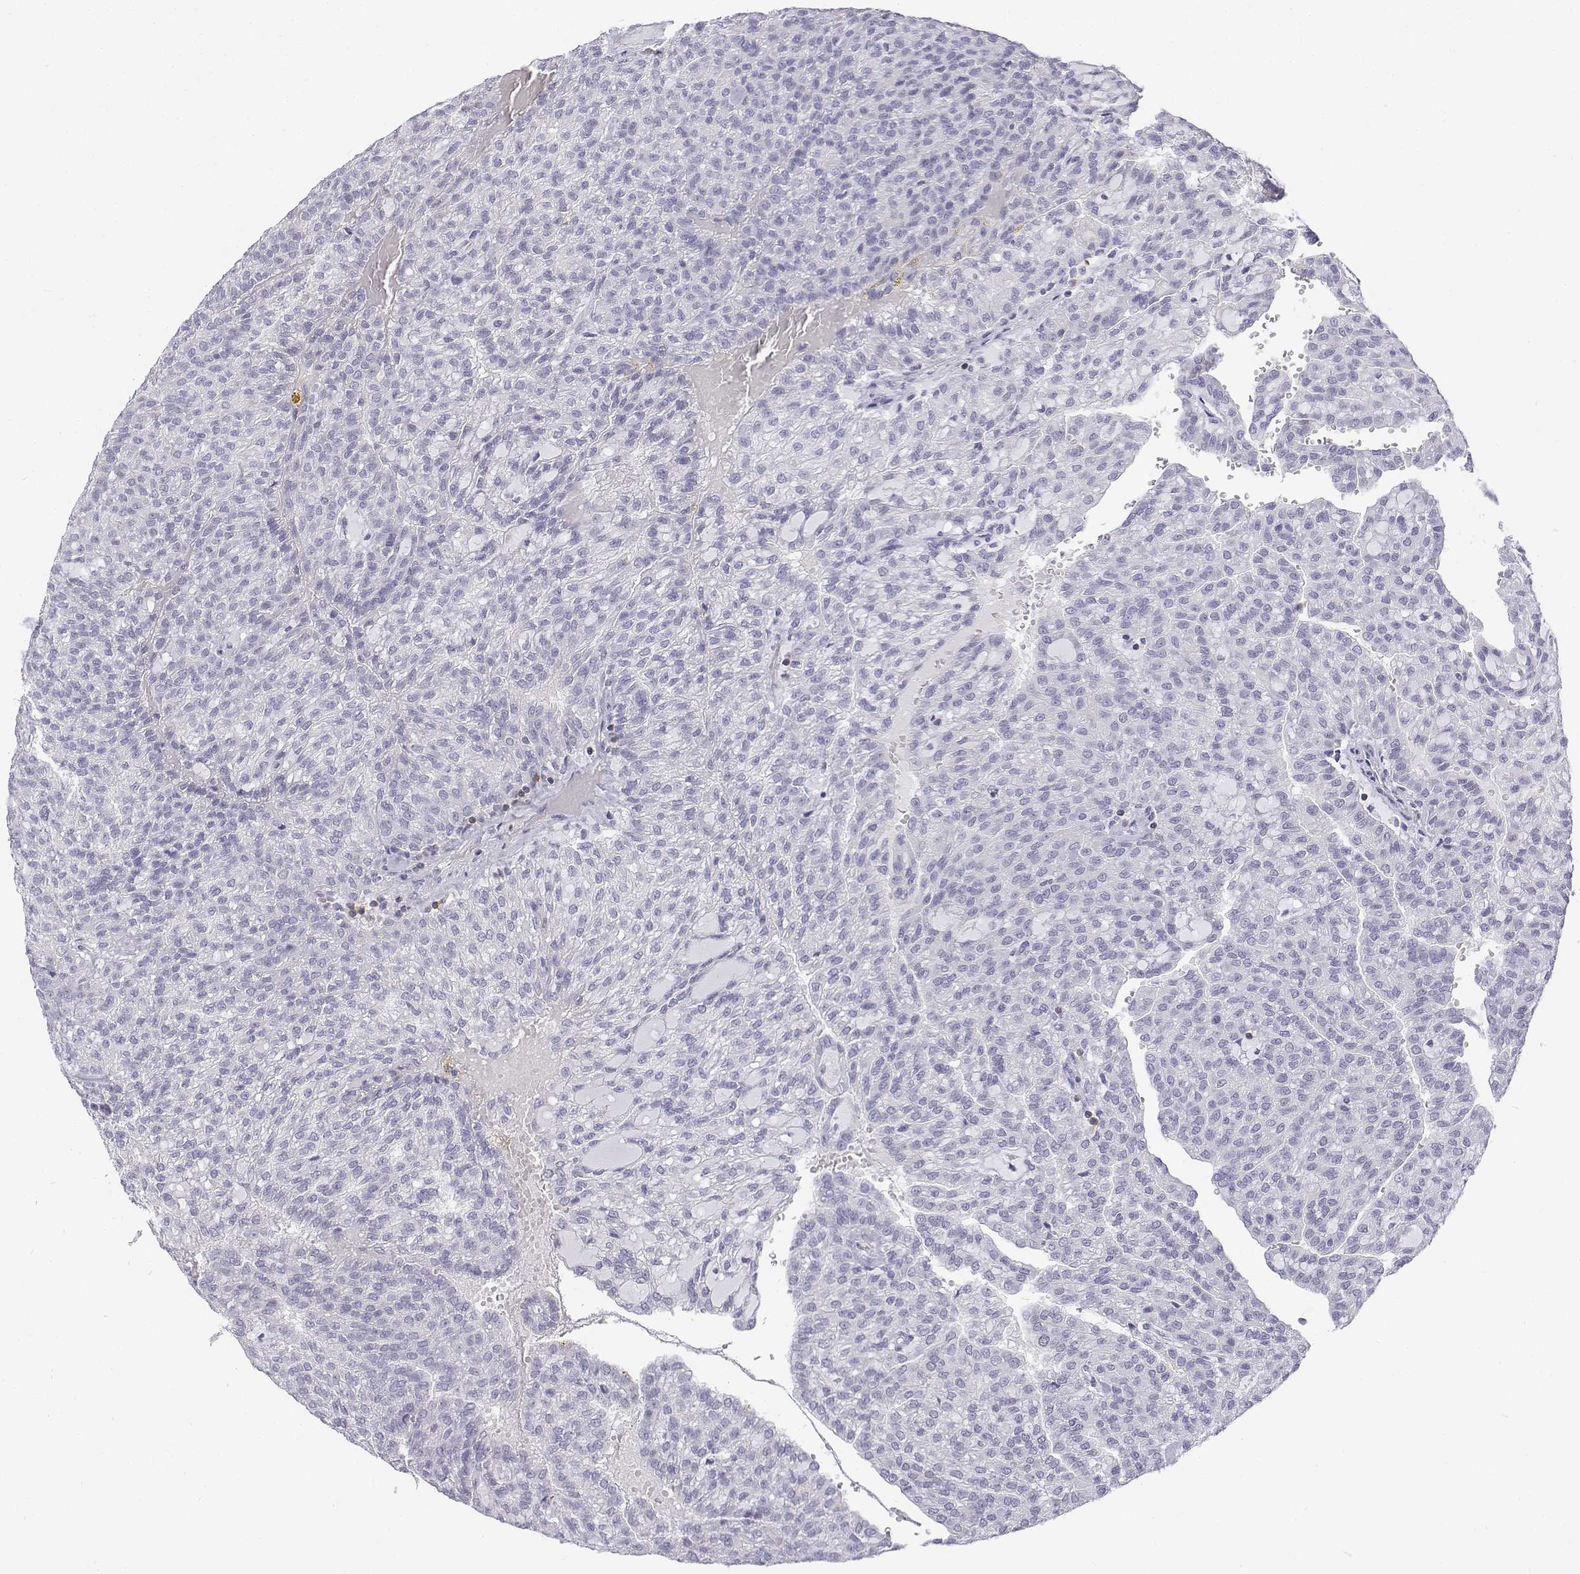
{"staining": {"intensity": "negative", "quantity": "none", "location": "none"}, "tissue": "renal cancer", "cell_type": "Tumor cells", "image_type": "cancer", "snomed": [{"axis": "morphology", "description": "Adenocarcinoma, NOS"}, {"axis": "topography", "description": "Kidney"}], "caption": "Photomicrograph shows no protein positivity in tumor cells of renal cancer tissue.", "gene": "CD3E", "patient": {"sex": "male", "age": 63}}